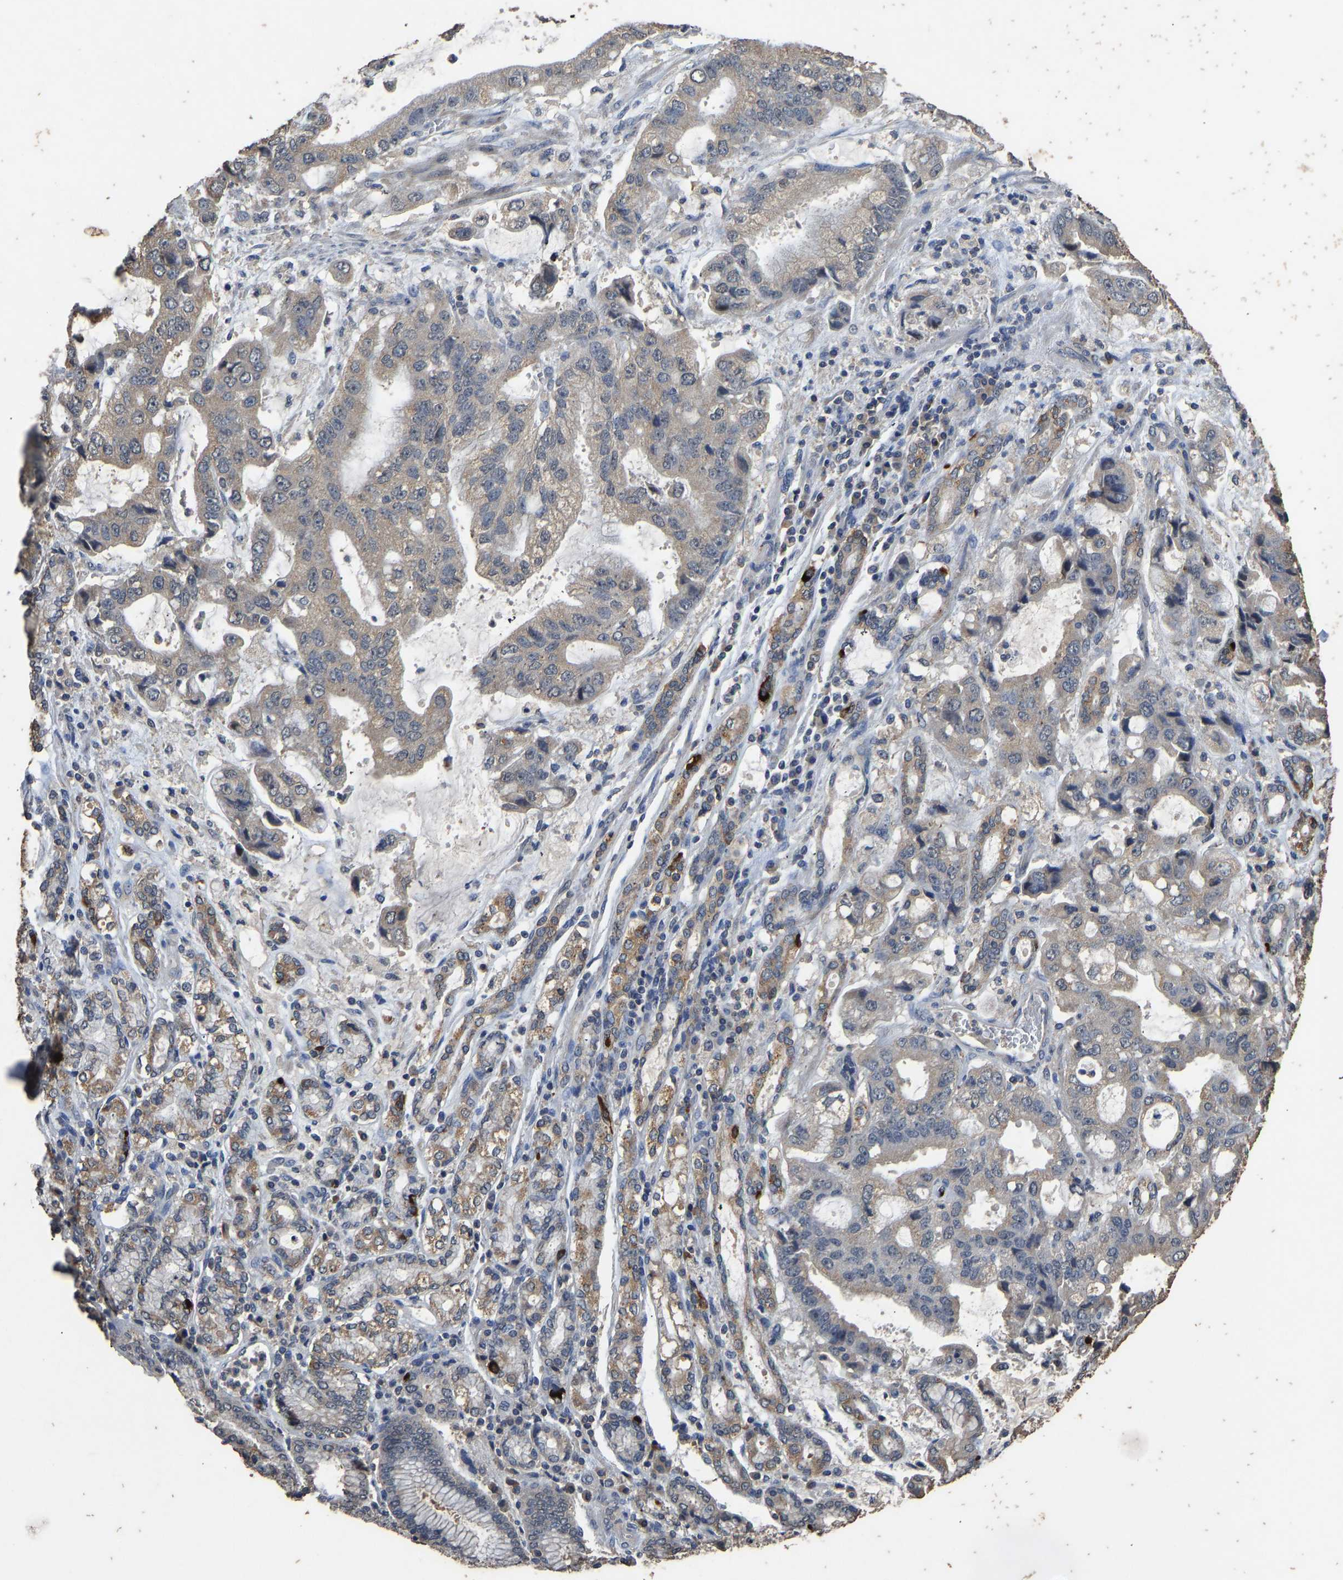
{"staining": {"intensity": "weak", "quantity": ">75%", "location": "cytoplasmic/membranous"}, "tissue": "stomach cancer", "cell_type": "Tumor cells", "image_type": "cancer", "snomed": [{"axis": "morphology", "description": "Normal tissue, NOS"}, {"axis": "morphology", "description": "Adenocarcinoma, NOS"}, {"axis": "topography", "description": "Stomach"}], "caption": "Immunohistochemical staining of stomach adenocarcinoma demonstrates weak cytoplasmic/membranous protein expression in approximately >75% of tumor cells.", "gene": "CIDEC", "patient": {"sex": "male", "age": 62}}